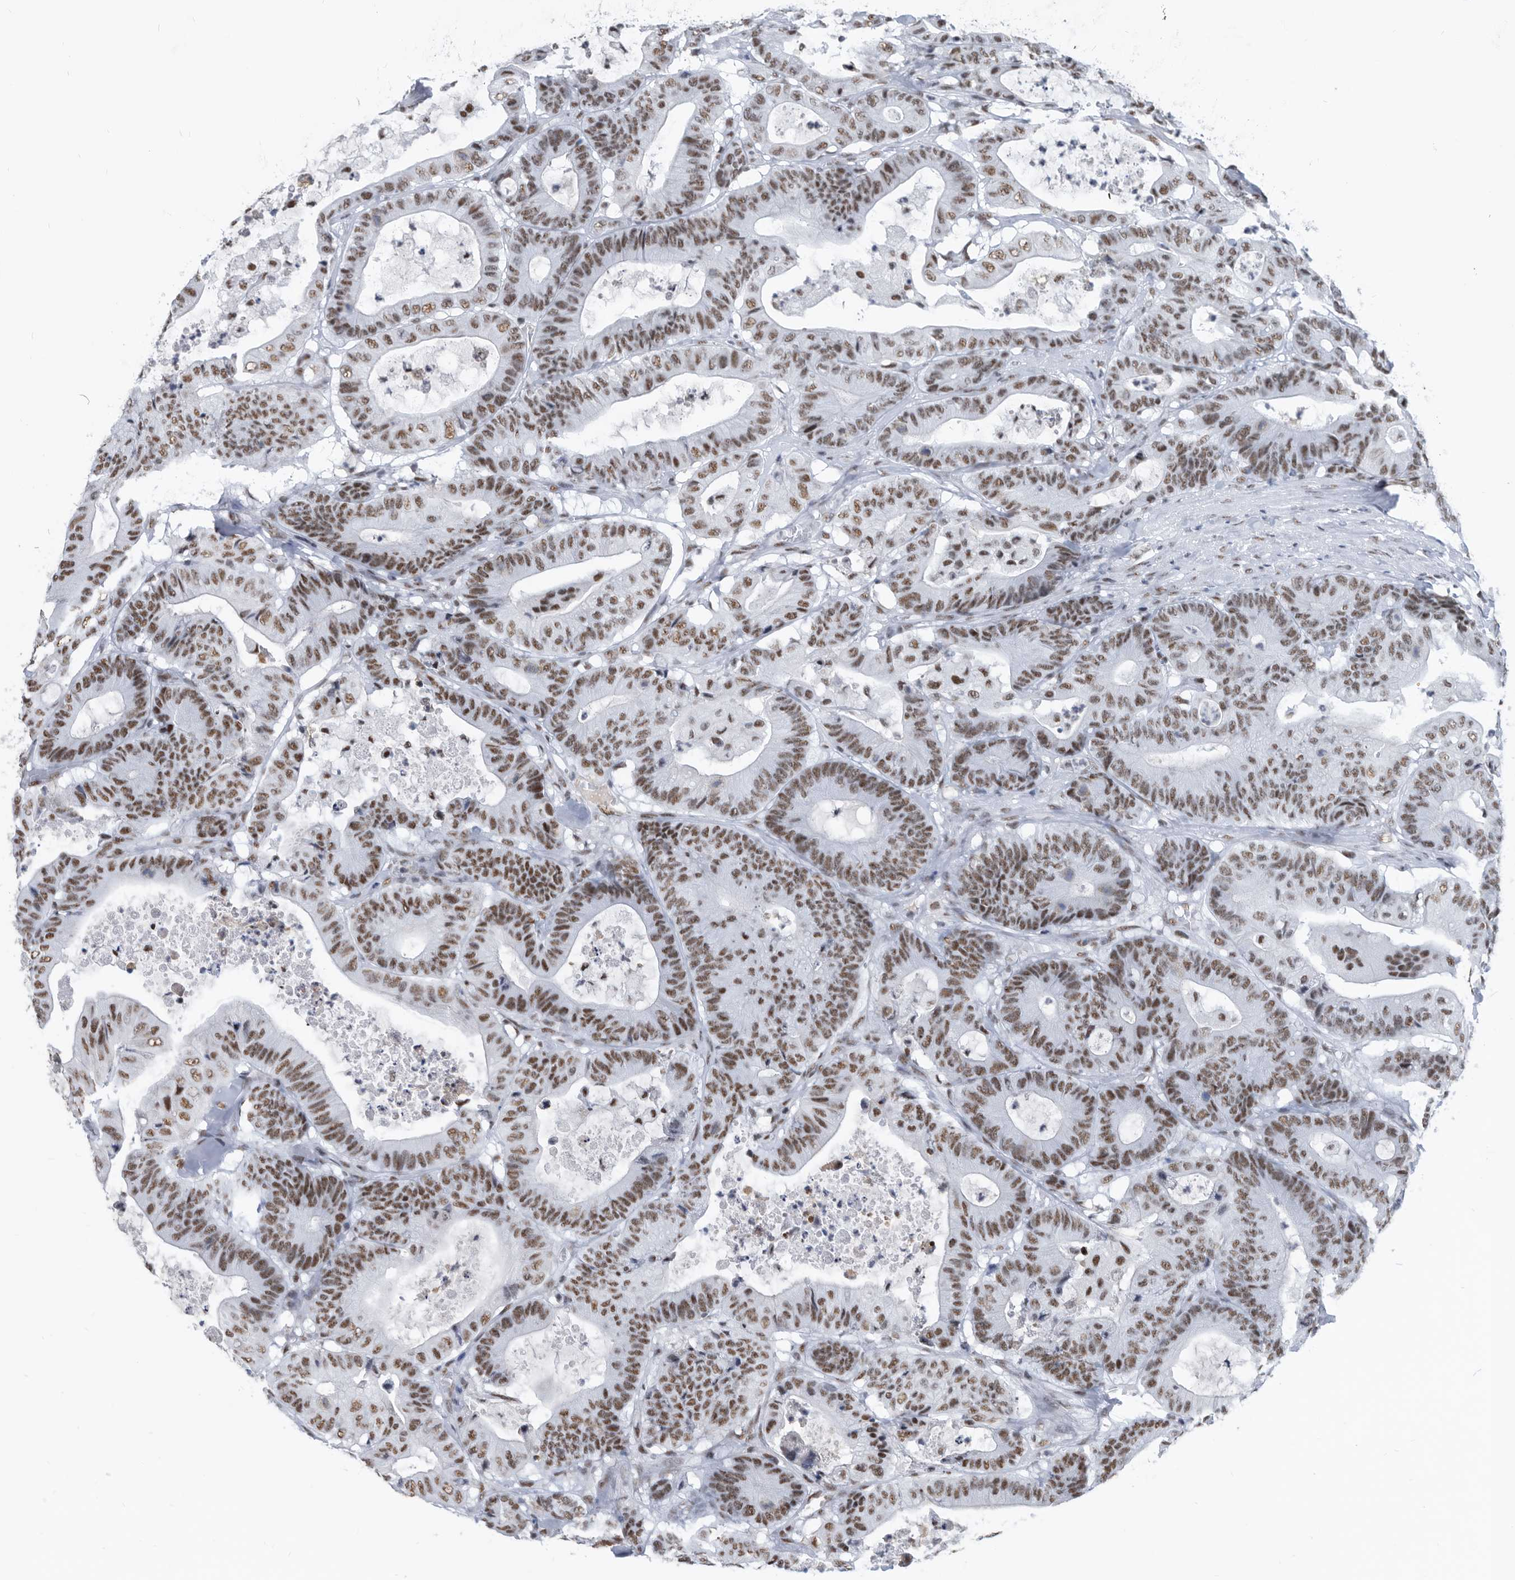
{"staining": {"intensity": "moderate", "quantity": ">75%", "location": "nuclear"}, "tissue": "colorectal cancer", "cell_type": "Tumor cells", "image_type": "cancer", "snomed": [{"axis": "morphology", "description": "Adenocarcinoma, NOS"}, {"axis": "topography", "description": "Colon"}], "caption": "Colorectal cancer stained with a protein marker demonstrates moderate staining in tumor cells.", "gene": "SF3A1", "patient": {"sex": "female", "age": 84}}